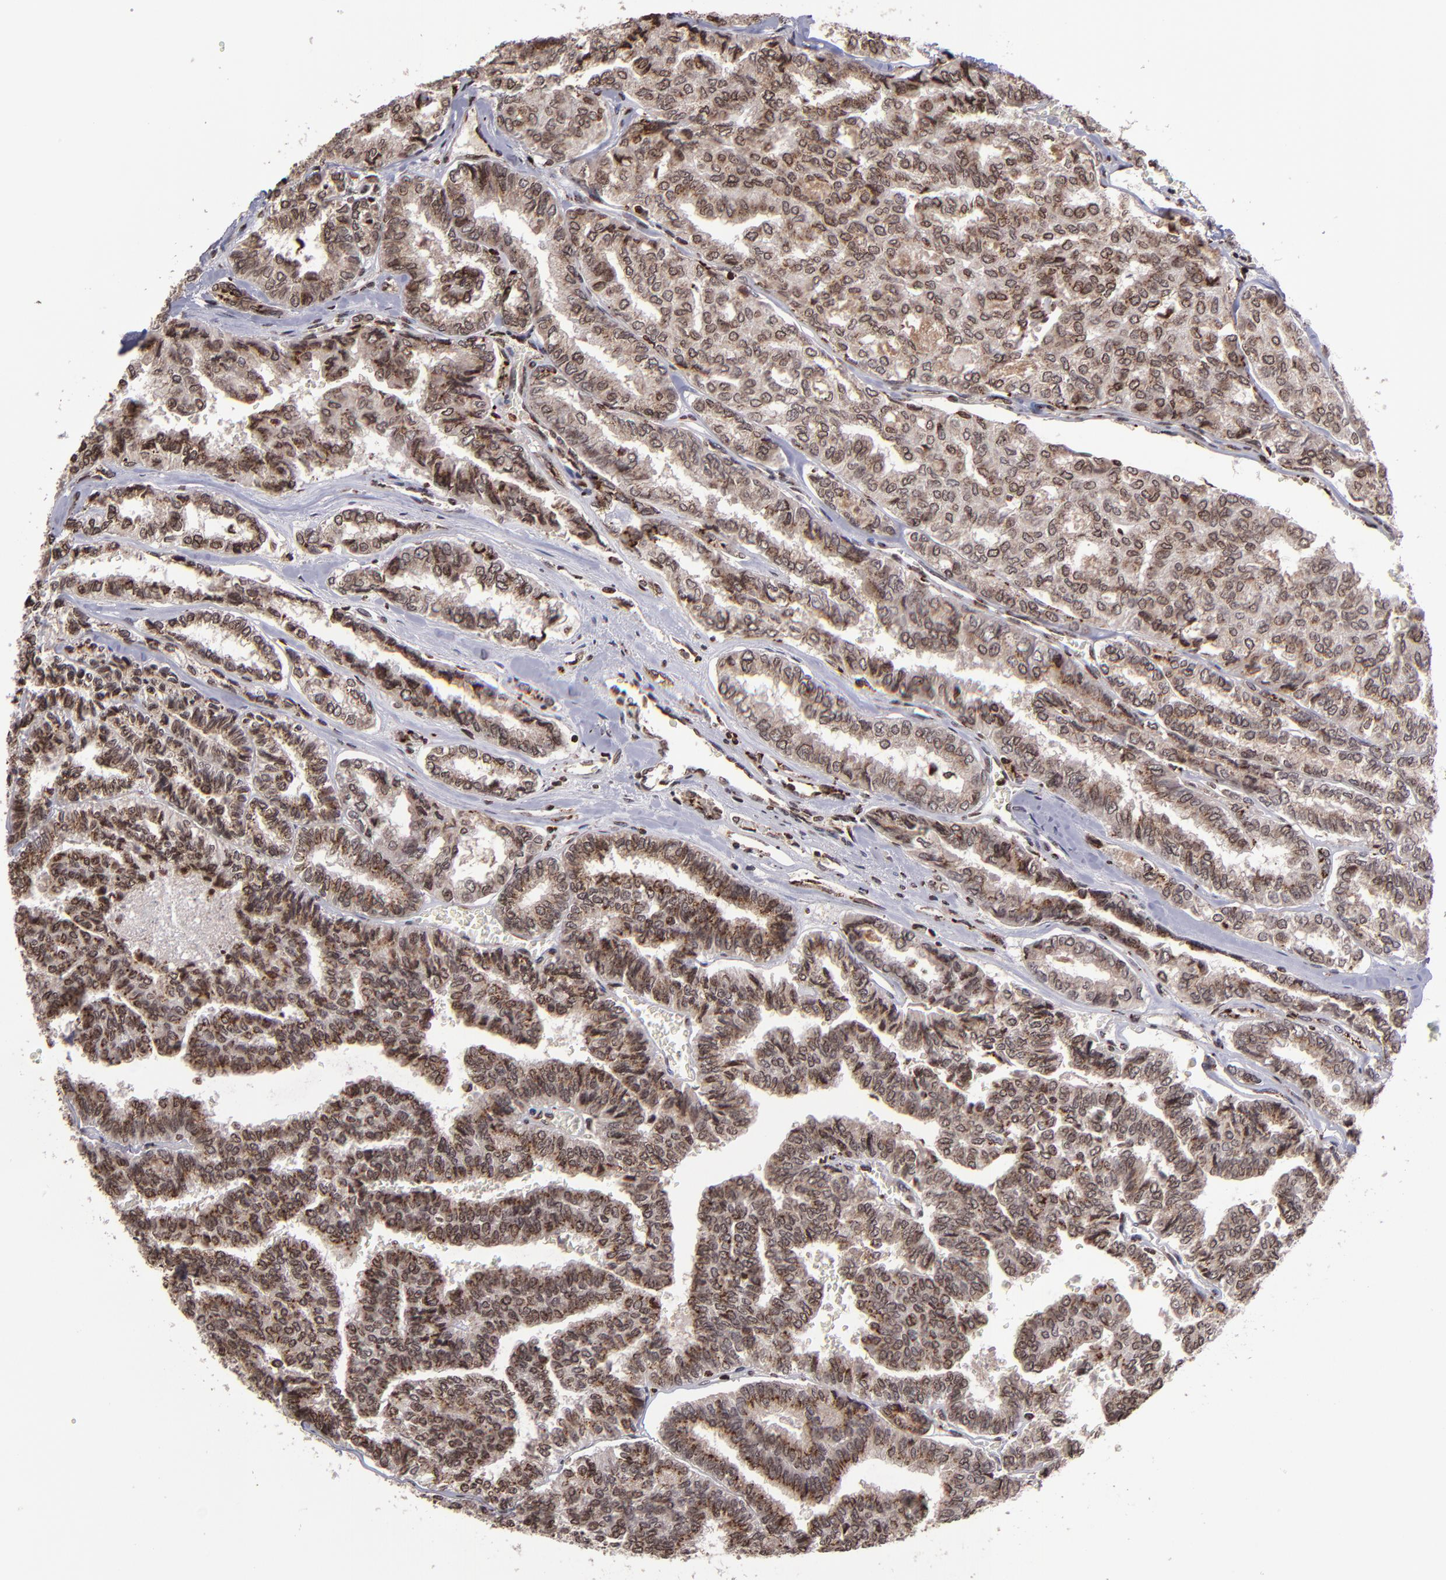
{"staining": {"intensity": "moderate", "quantity": ">75%", "location": "cytoplasmic/membranous,nuclear"}, "tissue": "thyroid cancer", "cell_type": "Tumor cells", "image_type": "cancer", "snomed": [{"axis": "morphology", "description": "Papillary adenocarcinoma, NOS"}, {"axis": "topography", "description": "Thyroid gland"}], "caption": "Protein expression analysis of human papillary adenocarcinoma (thyroid) reveals moderate cytoplasmic/membranous and nuclear expression in about >75% of tumor cells.", "gene": "CSDC2", "patient": {"sex": "female", "age": 35}}